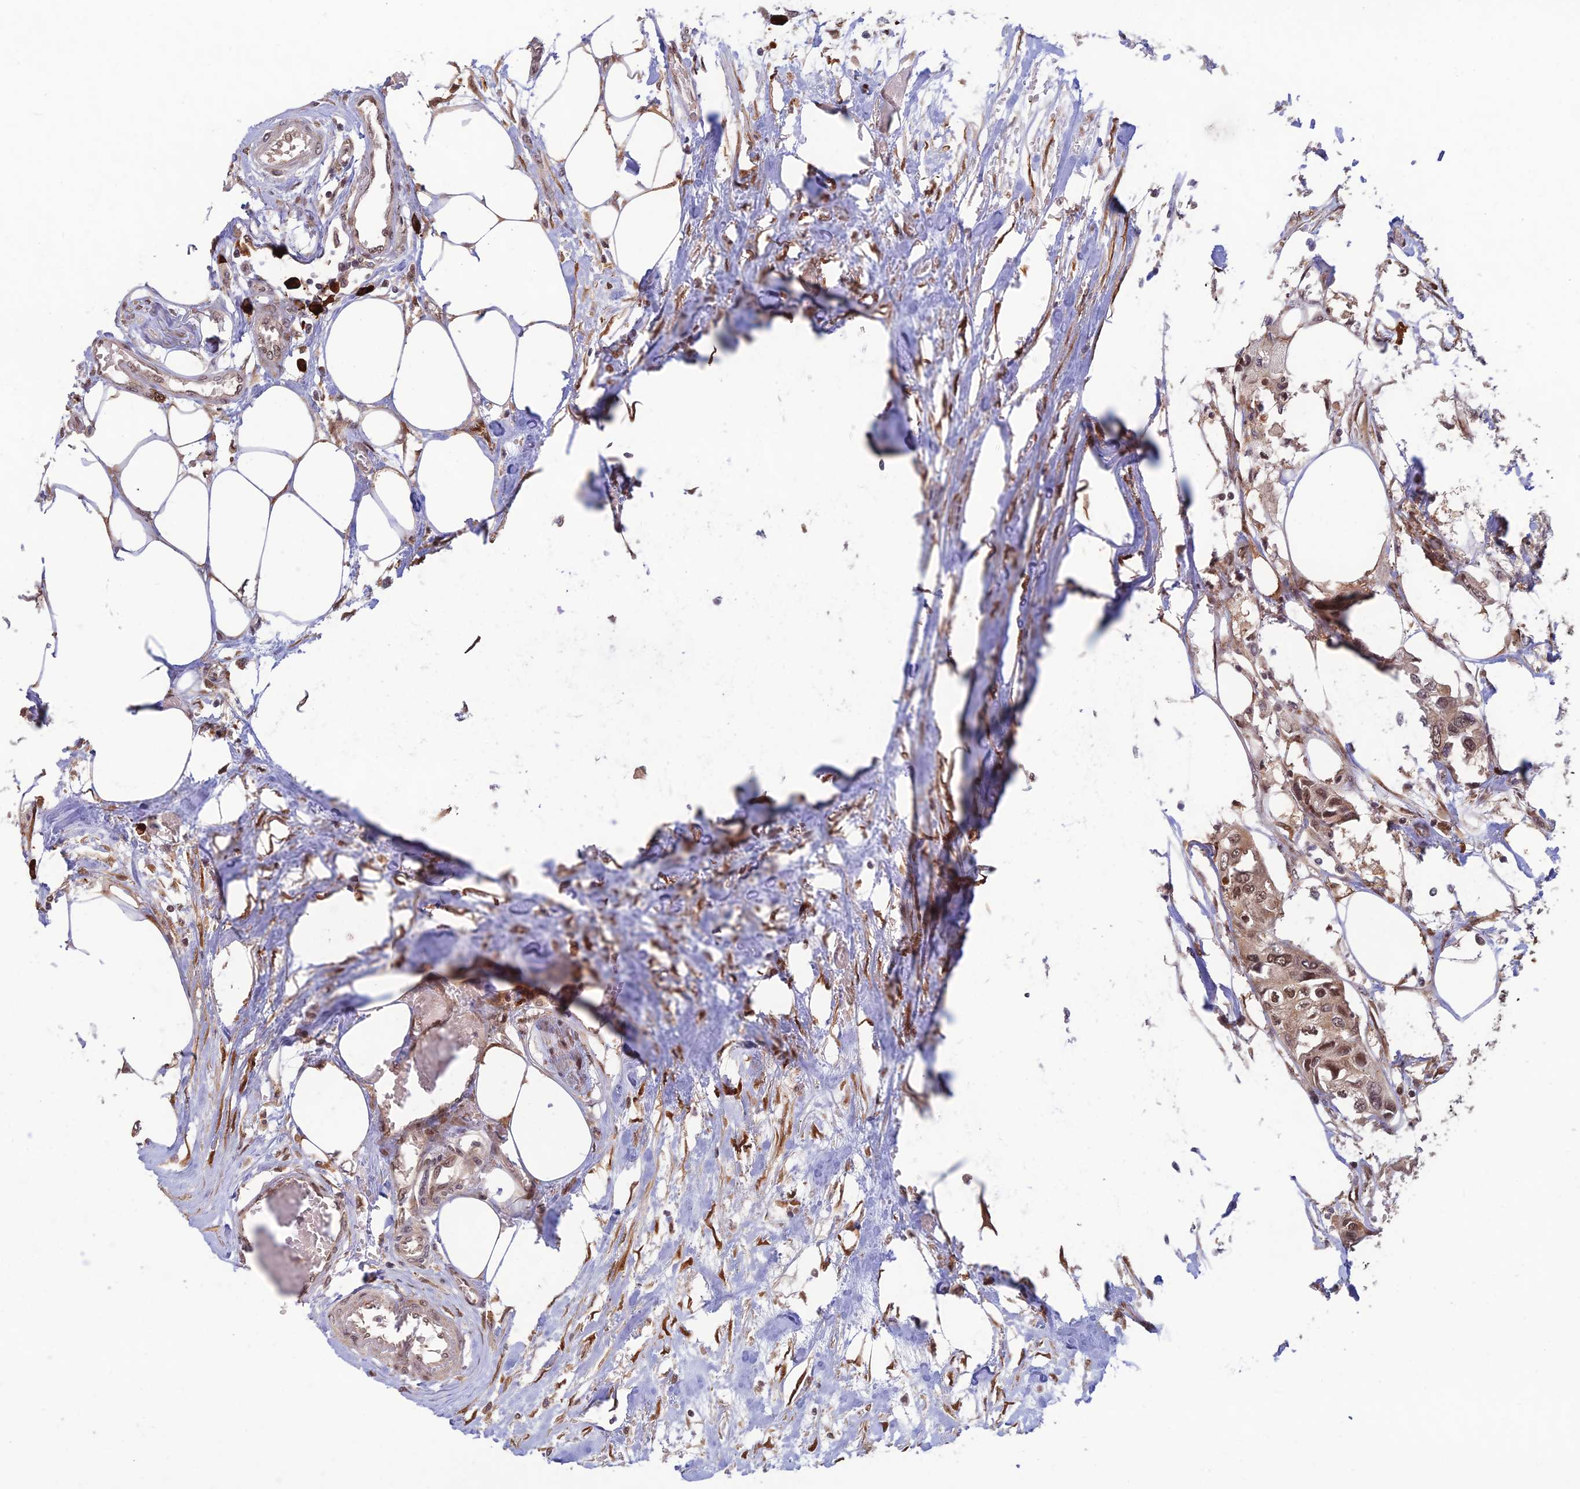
{"staining": {"intensity": "moderate", "quantity": ">75%", "location": "cytoplasmic/membranous,nuclear"}, "tissue": "urothelial cancer", "cell_type": "Tumor cells", "image_type": "cancer", "snomed": [{"axis": "morphology", "description": "Urothelial carcinoma, High grade"}, {"axis": "topography", "description": "Urinary bladder"}], "caption": "Moderate cytoplasmic/membranous and nuclear expression is seen in about >75% of tumor cells in urothelial cancer. (IHC, brightfield microscopy, high magnification).", "gene": "ZNF565", "patient": {"sex": "male", "age": 64}}